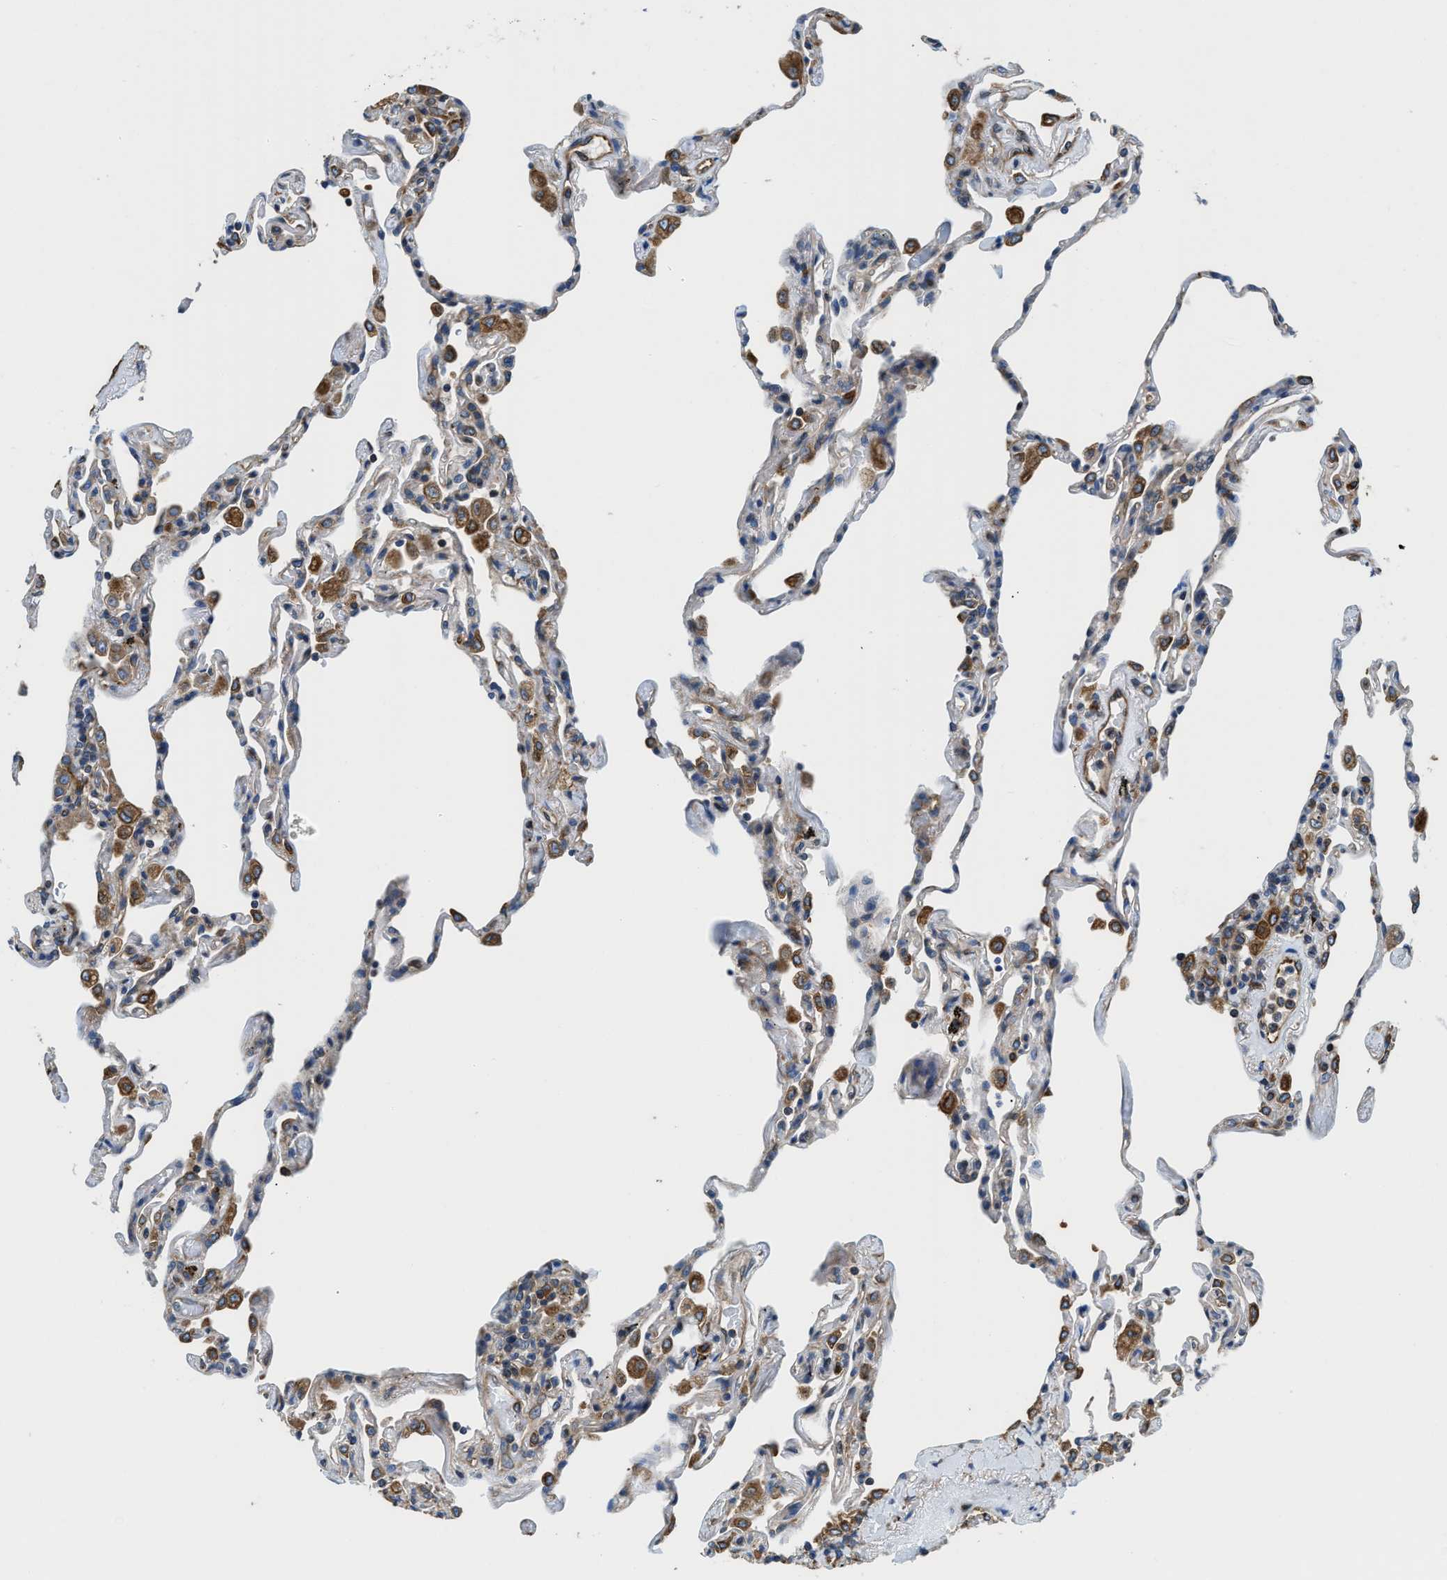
{"staining": {"intensity": "weak", "quantity": "<25%", "location": "cytoplasmic/membranous"}, "tissue": "lung", "cell_type": "Alveolar cells", "image_type": "normal", "snomed": [{"axis": "morphology", "description": "Normal tissue, NOS"}, {"axis": "topography", "description": "Lung"}], "caption": "Micrograph shows no significant protein expression in alveolar cells of normal lung.", "gene": "HSD17B12", "patient": {"sex": "male", "age": 59}}